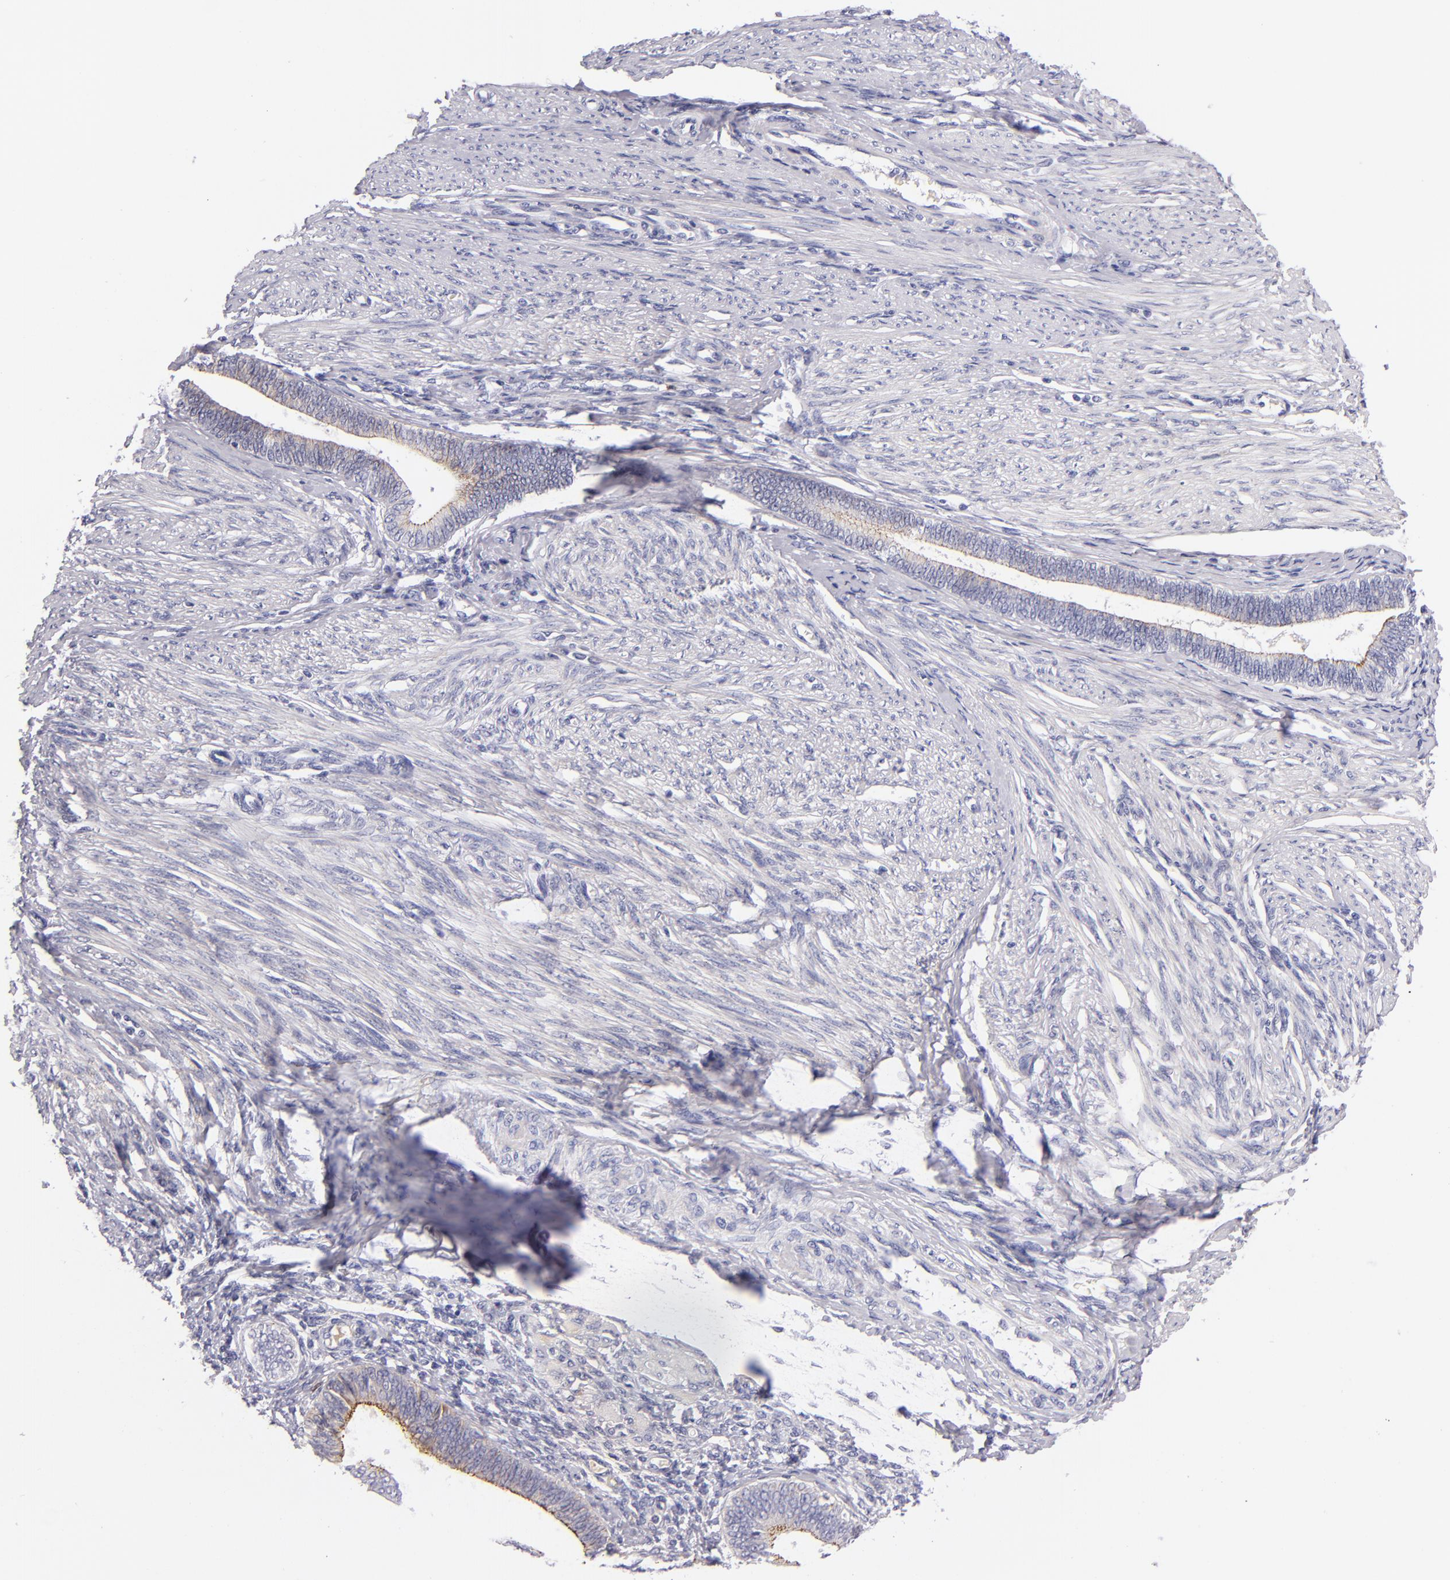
{"staining": {"intensity": "weak", "quantity": "25%-75%", "location": "cytoplasmic/membranous"}, "tissue": "endometrial cancer", "cell_type": "Tumor cells", "image_type": "cancer", "snomed": [{"axis": "morphology", "description": "Adenocarcinoma, NOS"}, {"axis": "topography", "description": "Endometrium"}], "caption": "Immunohistochemistry photomicrograph of endometrial cancer (adenocarcinoma) stained for a protein (brown), which shows low levels of weak cytoplasmic/membranous staining in approximately 25%-75% of tumor cells.", "gene": "CDH3", "patient": {"sex": "female", "age": 63}}